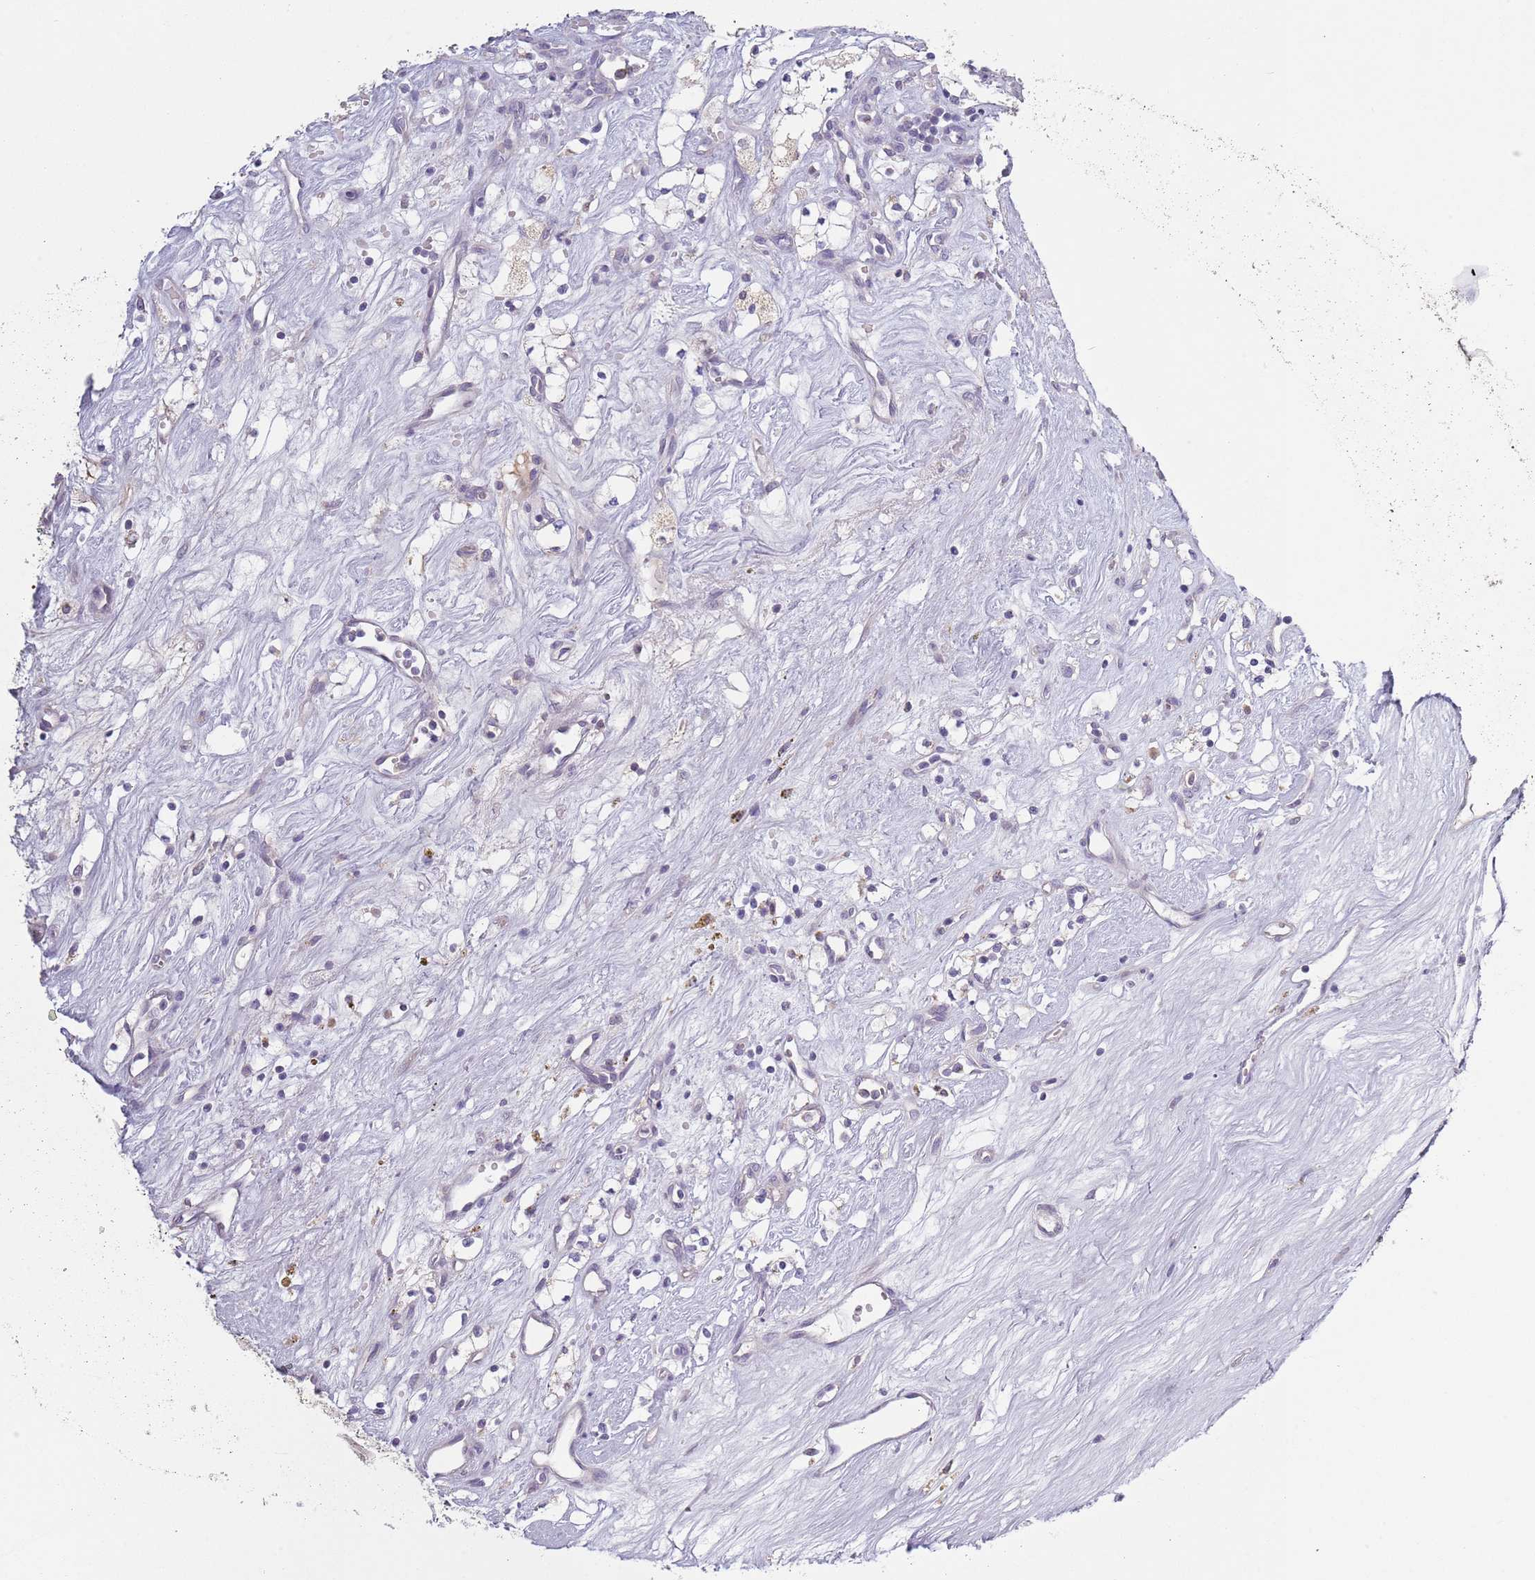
{"staining": {"intensity": "negative", "quantity": "none", "location": "none"}, "tissue": "renal cancer", "cell_type": "Tumor cells", "image_type": "cancer", "snomed": [{"axis": "morphology", "description": "Adenocarcinoma, NOS"}, {"axis": "topography", "description": "Kidney"}], "caption": "High magnification brightfield microscopy of renal adenocarcinoma stained with DAB (brown) and counterstained with hematoxylin (blue): tumor cells show no significant expression.", "gene": "COQ5", "patient": {"sex": "male", "age": 59}}